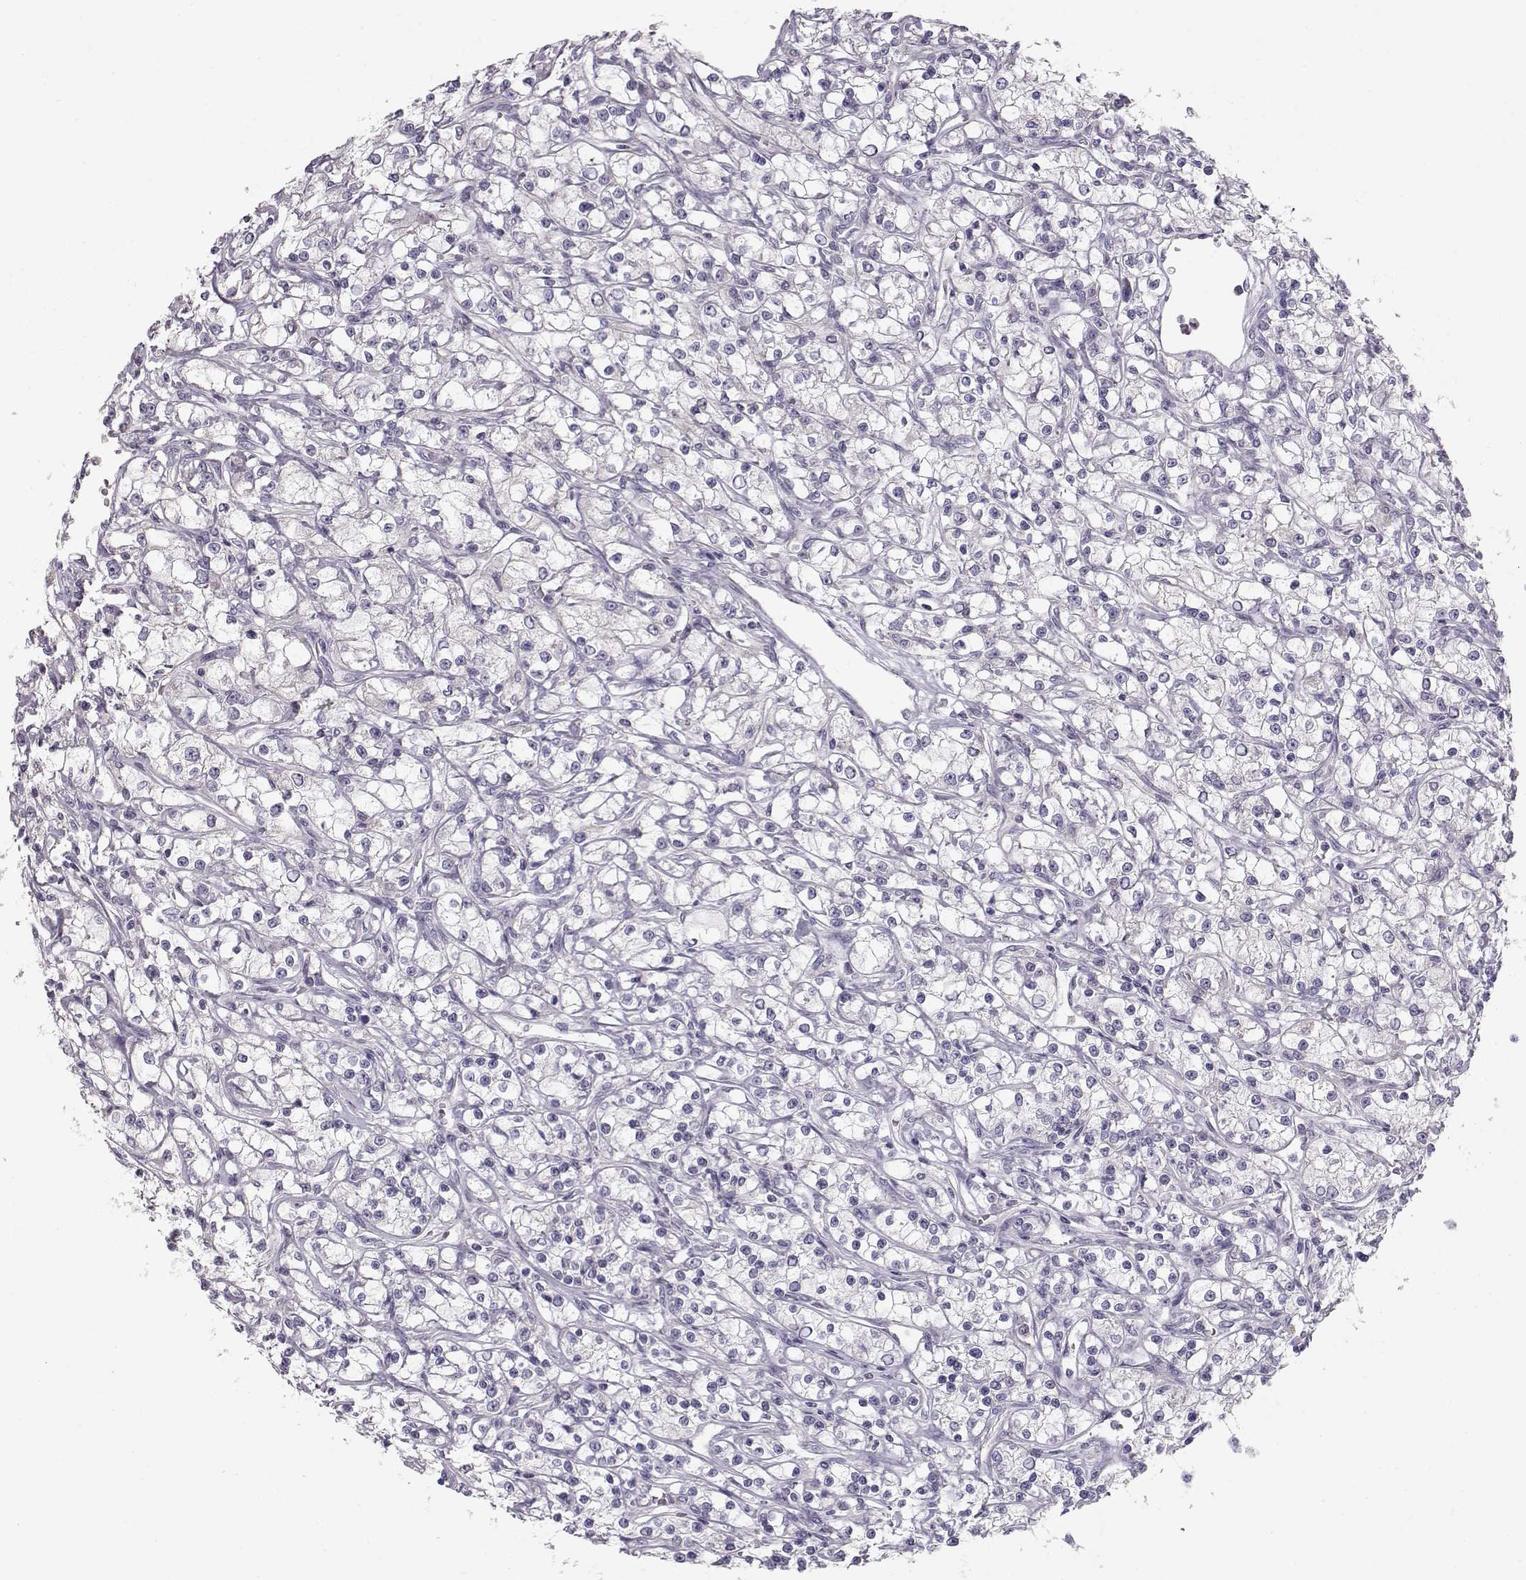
{"staining": {"intensity": "negative", "quantity": "none", "location": "none"}, "tissue": "renal cancer", "cell_type": "Tumor cells", "image_type": "cancer", "snomed": [{"axis": "morphology", "description": "Adenocarcinoma, NOS"}, {"axis": "topography", "description": "Kidney"}], "caption": "Renal cancer was stained to show a protein in brown. There is no significant expression in tumor cells.", "gene": "GRK1", "patient": {"sex": "female", "age": 59}}